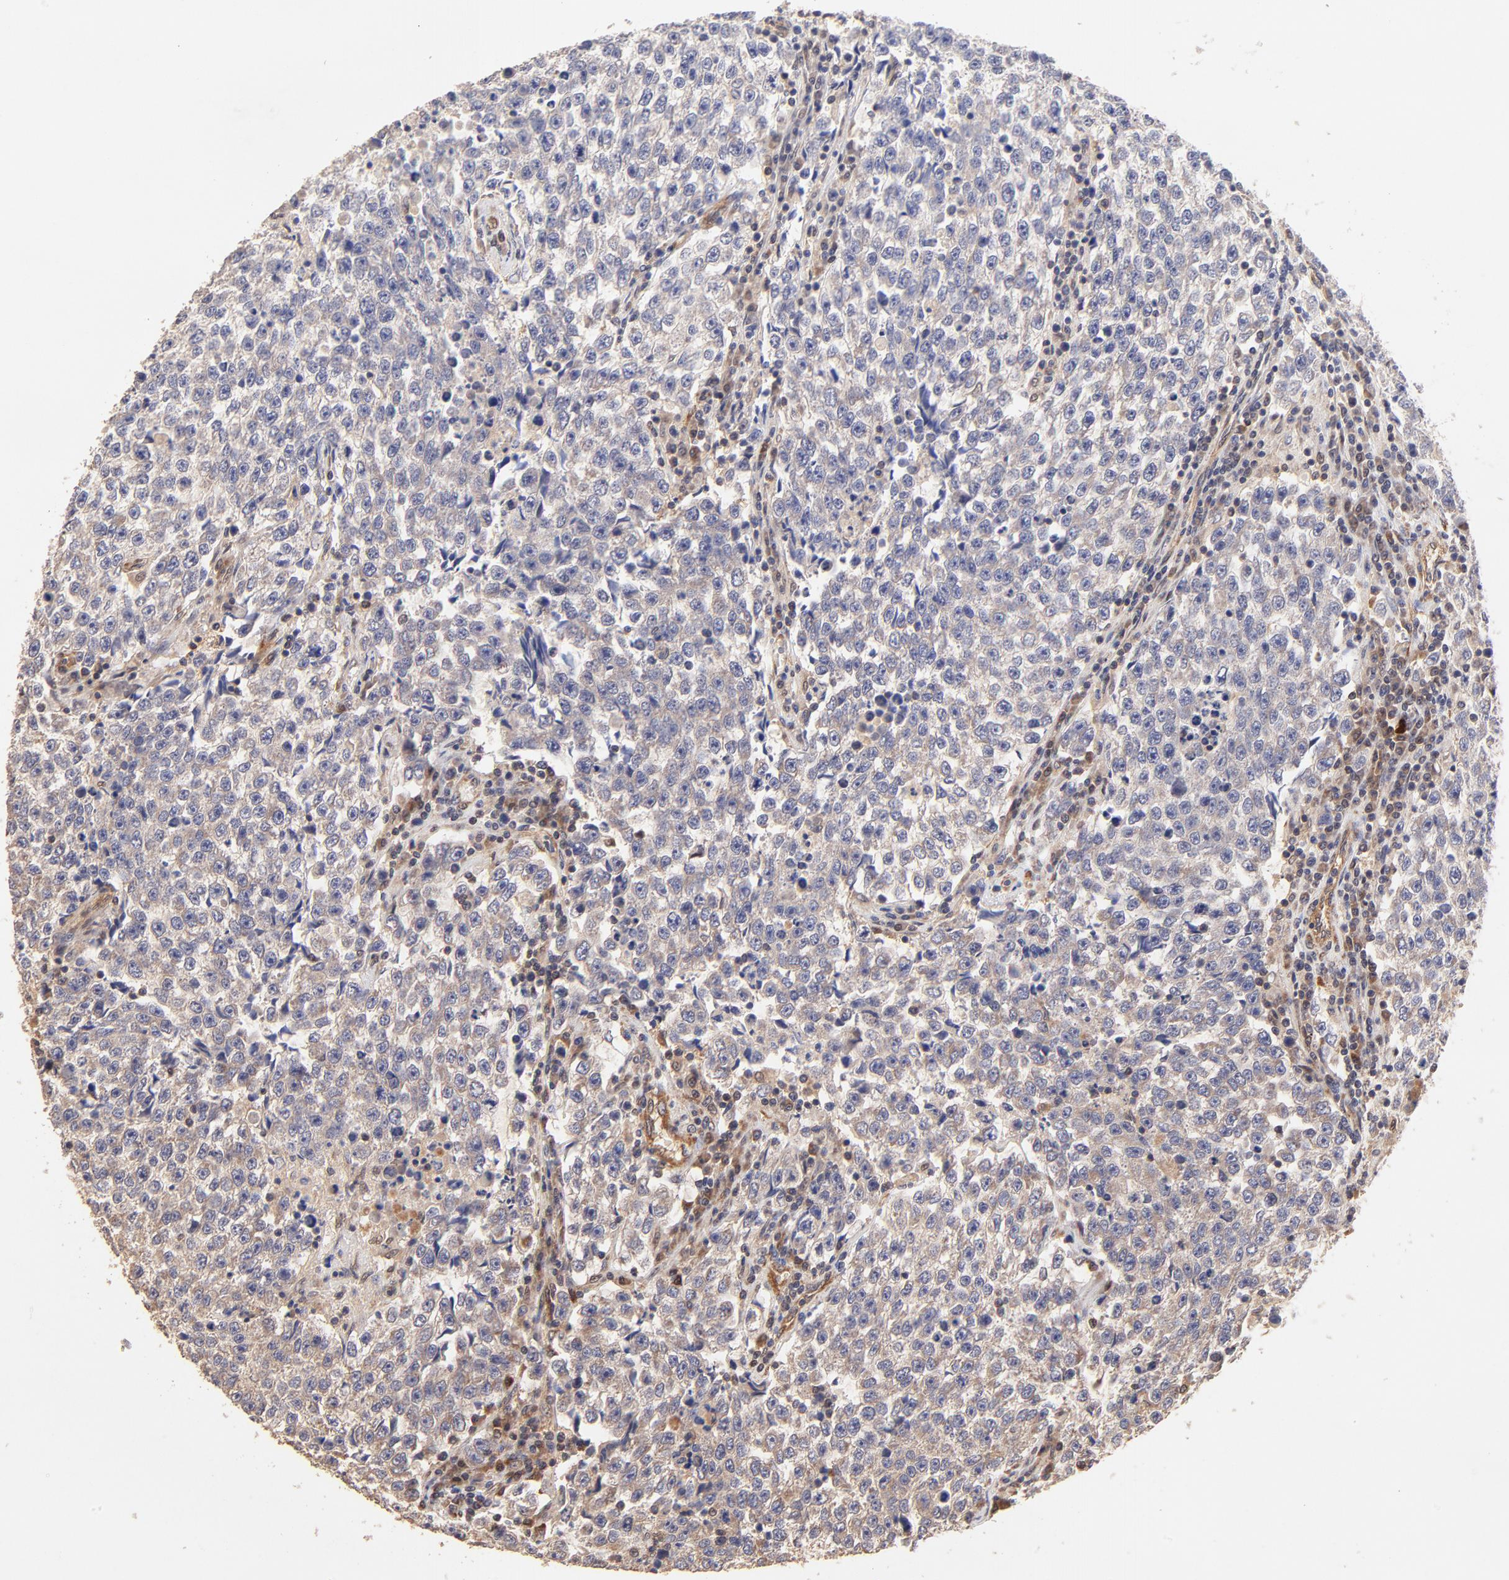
{"staining": {"intensity": "weak", "quantity": ">75%", "location": "cytoplasmic/membranous"}, "tissue": "testis cancer", "cell_type": "Tumor cells", "image_type": "cancer", "snomed": [{"axis": "morphology", "description": "Seminoma, NOS"}, {"axis": "topography", "description": "Testis"}], "caption": "Protein staining of testis seminoma tissue reveals weak cytoplasmic/membranous staining in approximately >75% of tumor cells.", "gene": "TNFAIP3", "patient": {"sex": "male", "age": 36}}